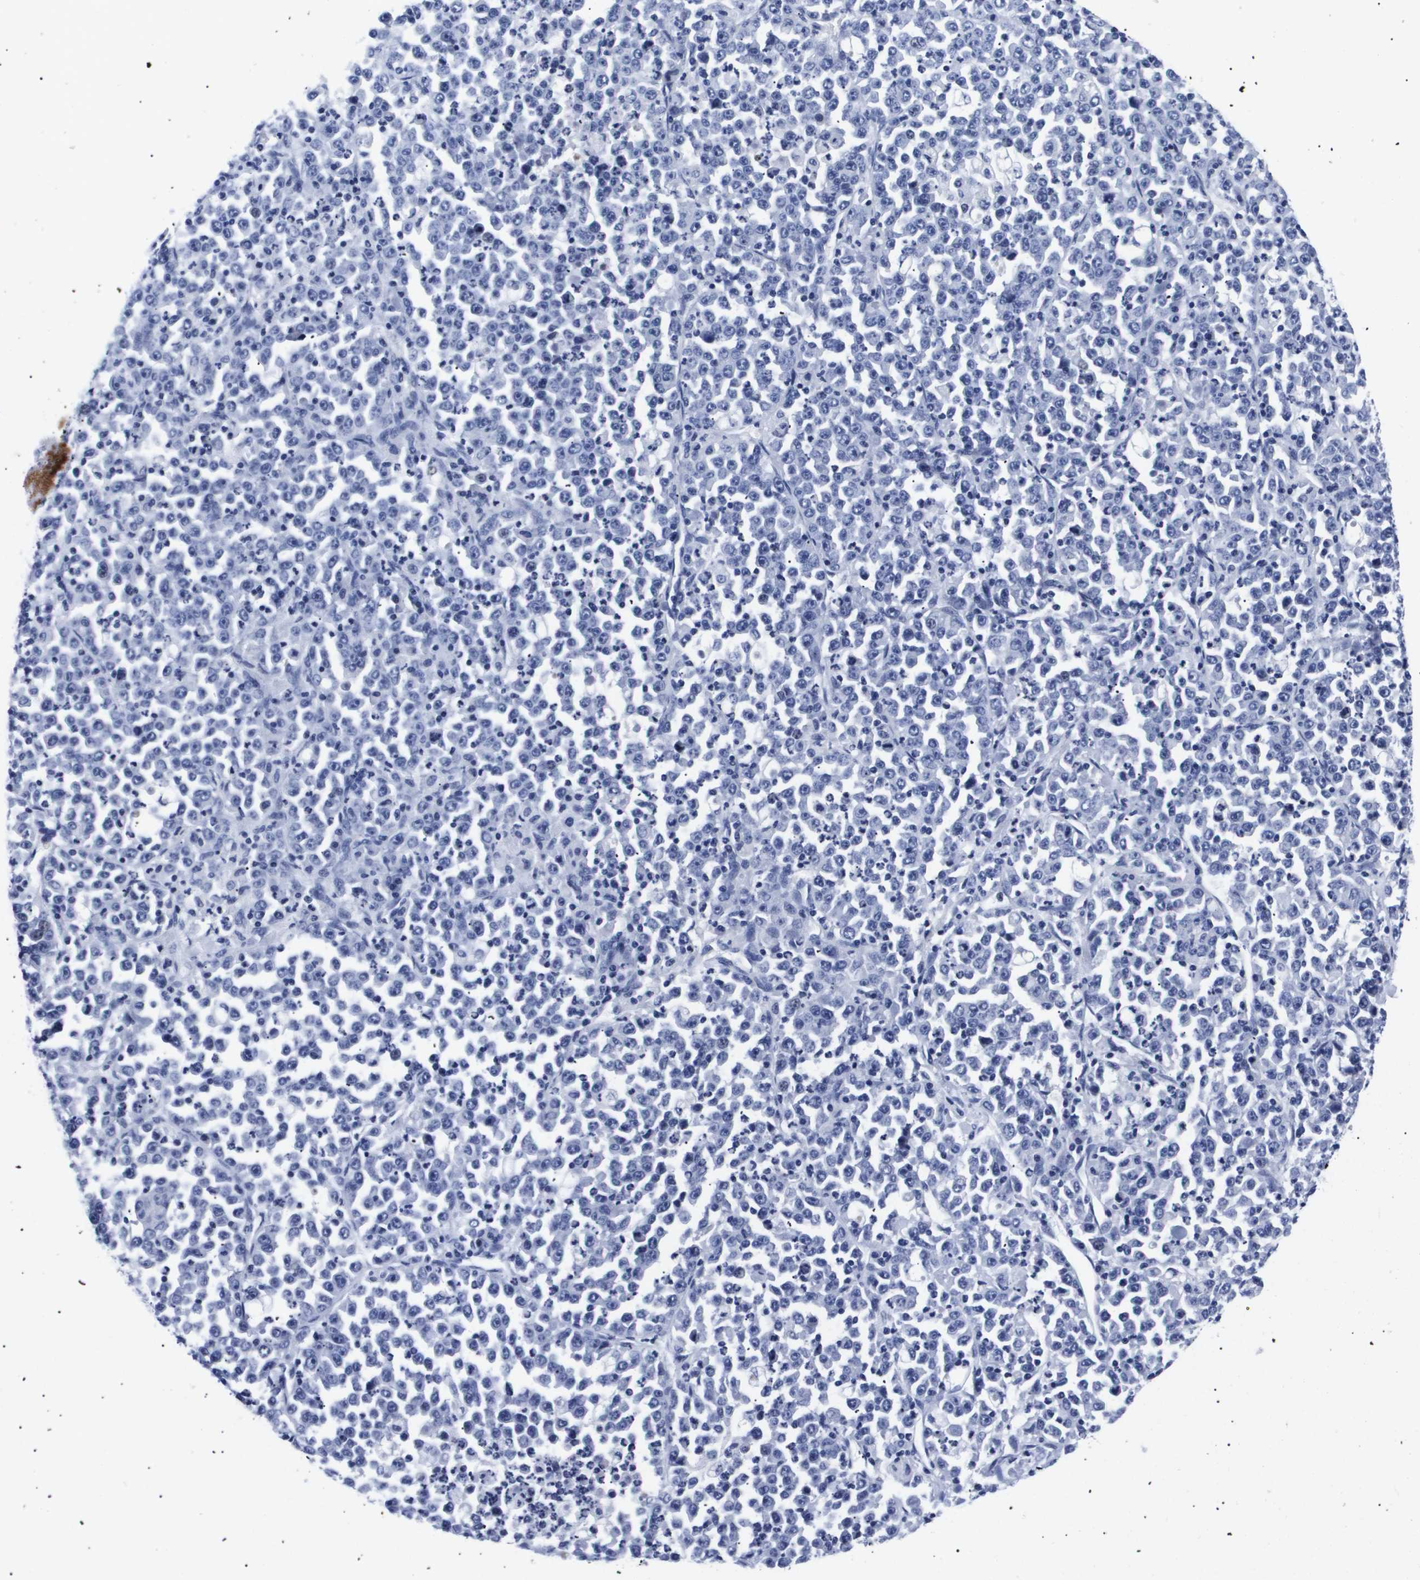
{"staining": {"intensity": "negative", "quantity": "none", "location": "none"}, "tissue": "stomach cancer", "cell_type": "Tumor cells", "image_type": "cancer", "snomed": [{"axis": "morphology", "description": "Normal tissue, NOS"}, {"axis": "morphology", "description": "Adenocarcinoma, NOS"}, {"axis": "topography", "description": "Stomach, upper"}, {"axis": "topography", "description": "Stomach"}], "caption": "An image of stomach cancer (adenocarcinoma) stained for a protein shows no brown staining in tumor cells.", "gene": "SHD", "patient": {"sex": "male", "age": 59}}